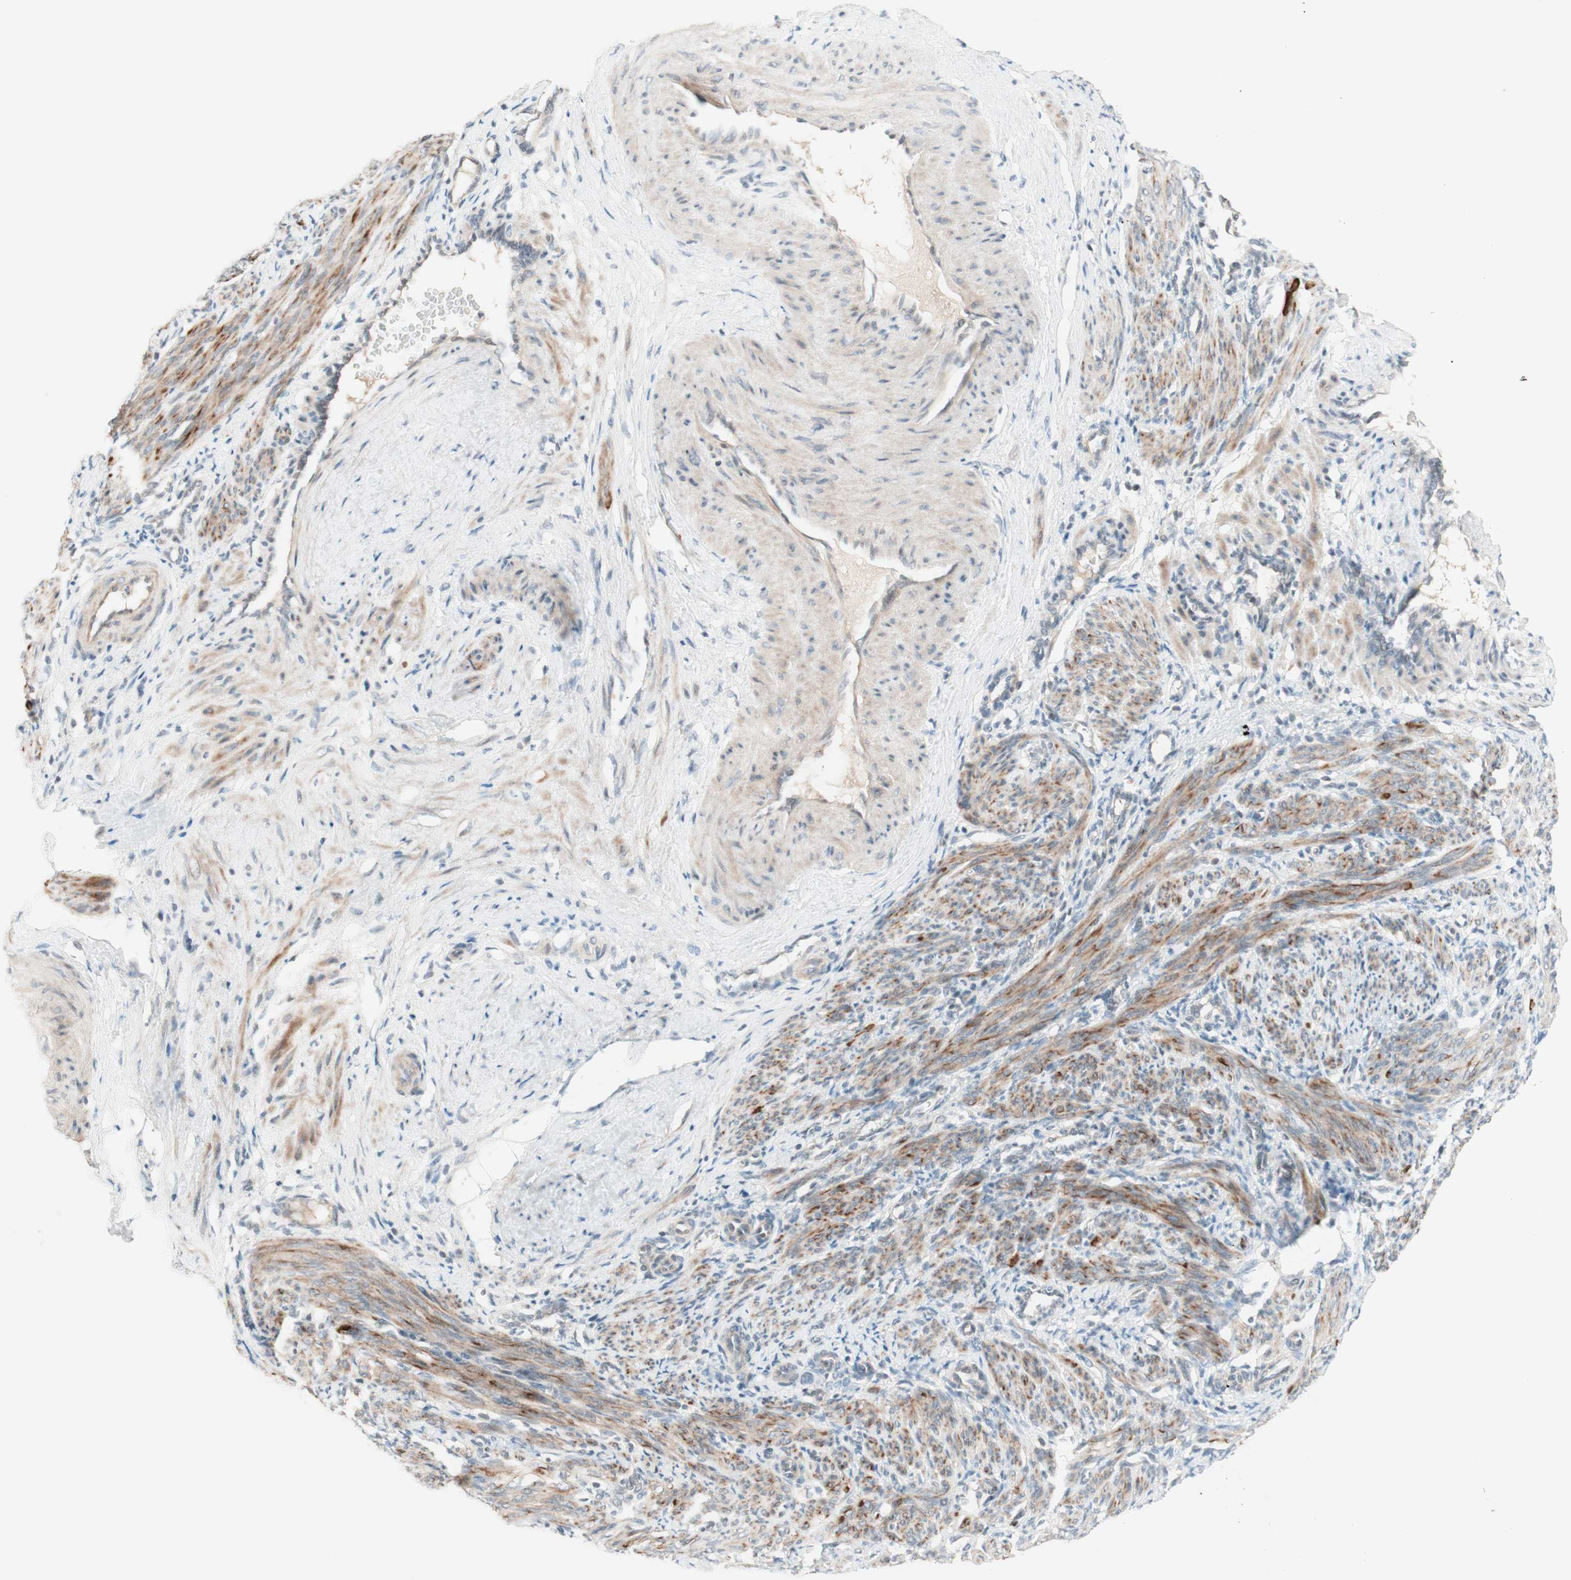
{"staining": {"intensity": "moderate", "quantity": ">75%", "location": "cytoplasmic/membranous"}, "tissue": "smooth muscle", "cell_type": "Smooth muscle cells", "image_type": "normal", "snomed": [{"axis": "morphology", "description": "Normal tissue, NOS"}, {"axis": "topography", "description": "Endometrium"}], "caption": "Immunohistochemistry (IHC) image of normal human smooth muscle stained for a protein (brown), which exhibits medium levels of moderate cytoplasmic/membranous staining in about >75% of smooth muscle cells.", "gene": "JPH1", "patient": {"sex": "female", "age": 33}}